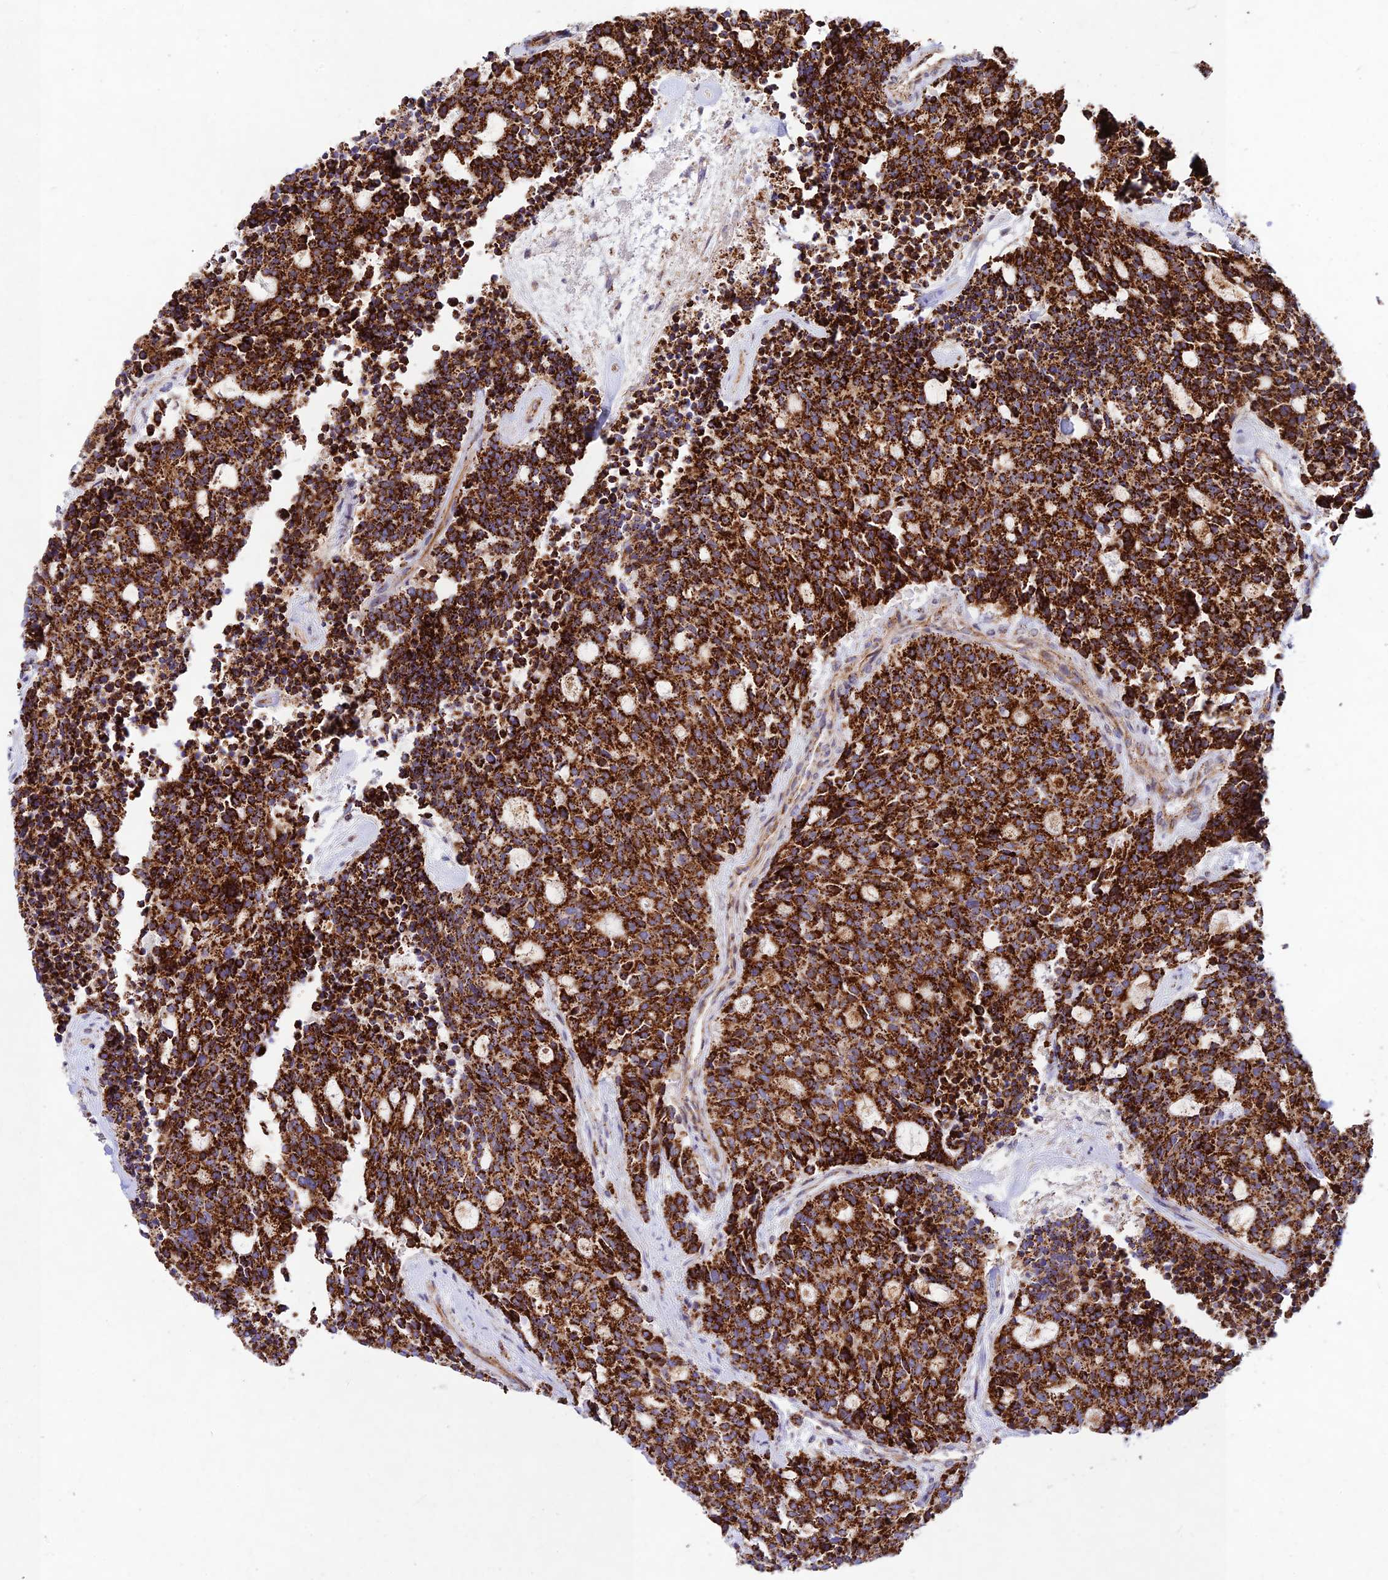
{"staining": {"intensity": "strong", "quantity": ">75%", "location": "cytoplasmic/membranous"}, "tissue": "carcinoid", "cell_type": "Tumor cells", "image_type": "cancer", "snomed": [{"axis": "morphology", "description": "Carcinoid, malignant, NOS"}, {"axis": "topography", "description": "Pancreas"}], "caption": "Immunohistochemistry (IHC) micrograph of neoplastic tissue: human carcinoid (malignant) stained using immunohistochemistry (IHC) demonstrates high levels of strong protein expression localized specifically in the cytoplasmic/membranous of tumor cells, appearing as a cytoplasmic/membranous brown color.", "gene": "KHDC3L", "patient": {"sex": "female", "age": 54}}